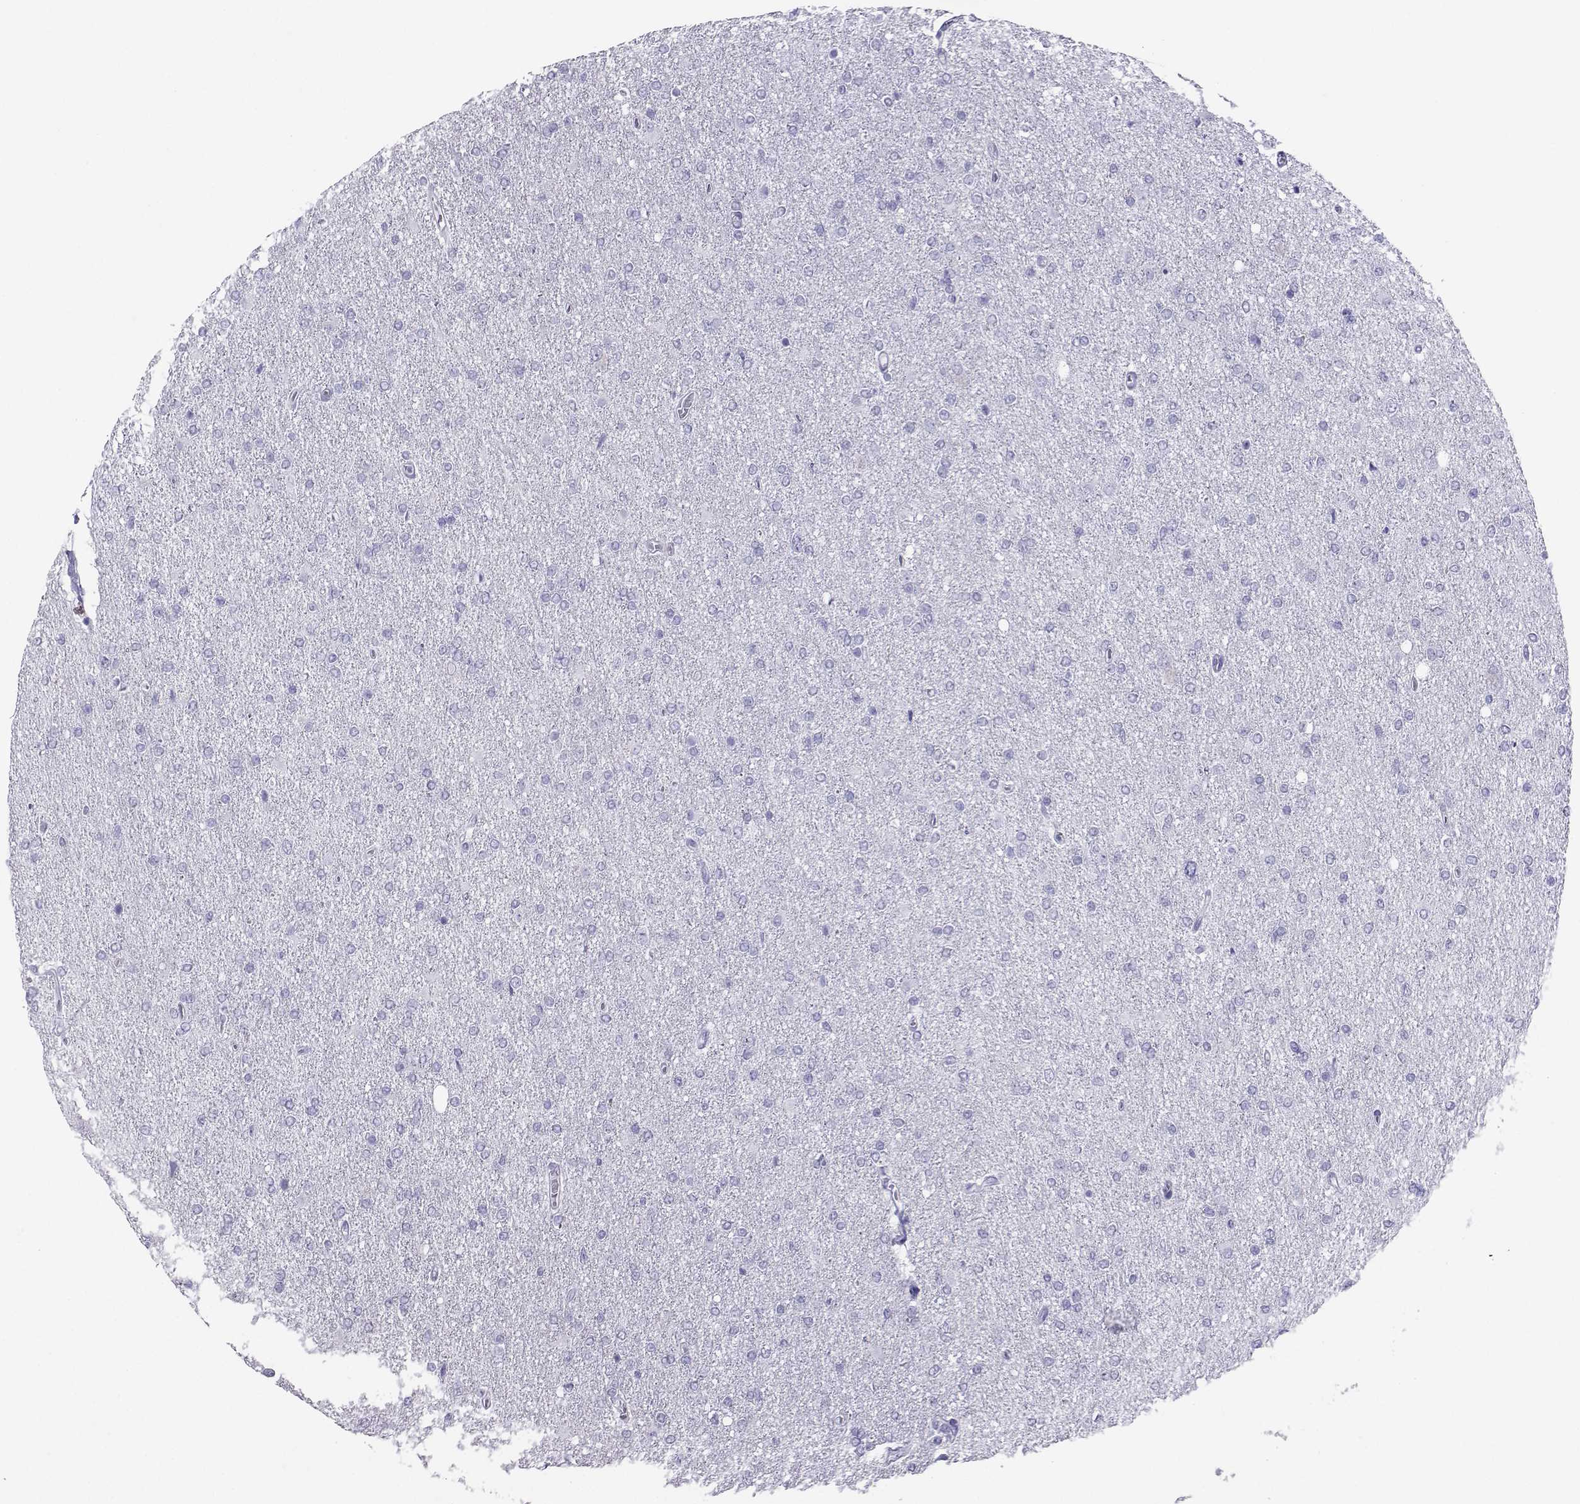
{"staining": {"intensity": "negative", "quantity": "none", "location": "none"}, "tissue": "glioma", "cell_type": "Tumor cells", "image_type": "cancer", "snomed": [{"axis": "morphology", "description": "Glioma, malignant, High grade"}, {"axis": "topography", "description": "Cerebral cortex"}], "caption": "A high-resolution micrograph shows immunohistochemistry staining of glioma, which displays no significant positivity in tumor cells.", "gene": "LORICRIN", "patient": {"sex": "male", "age": 70}}